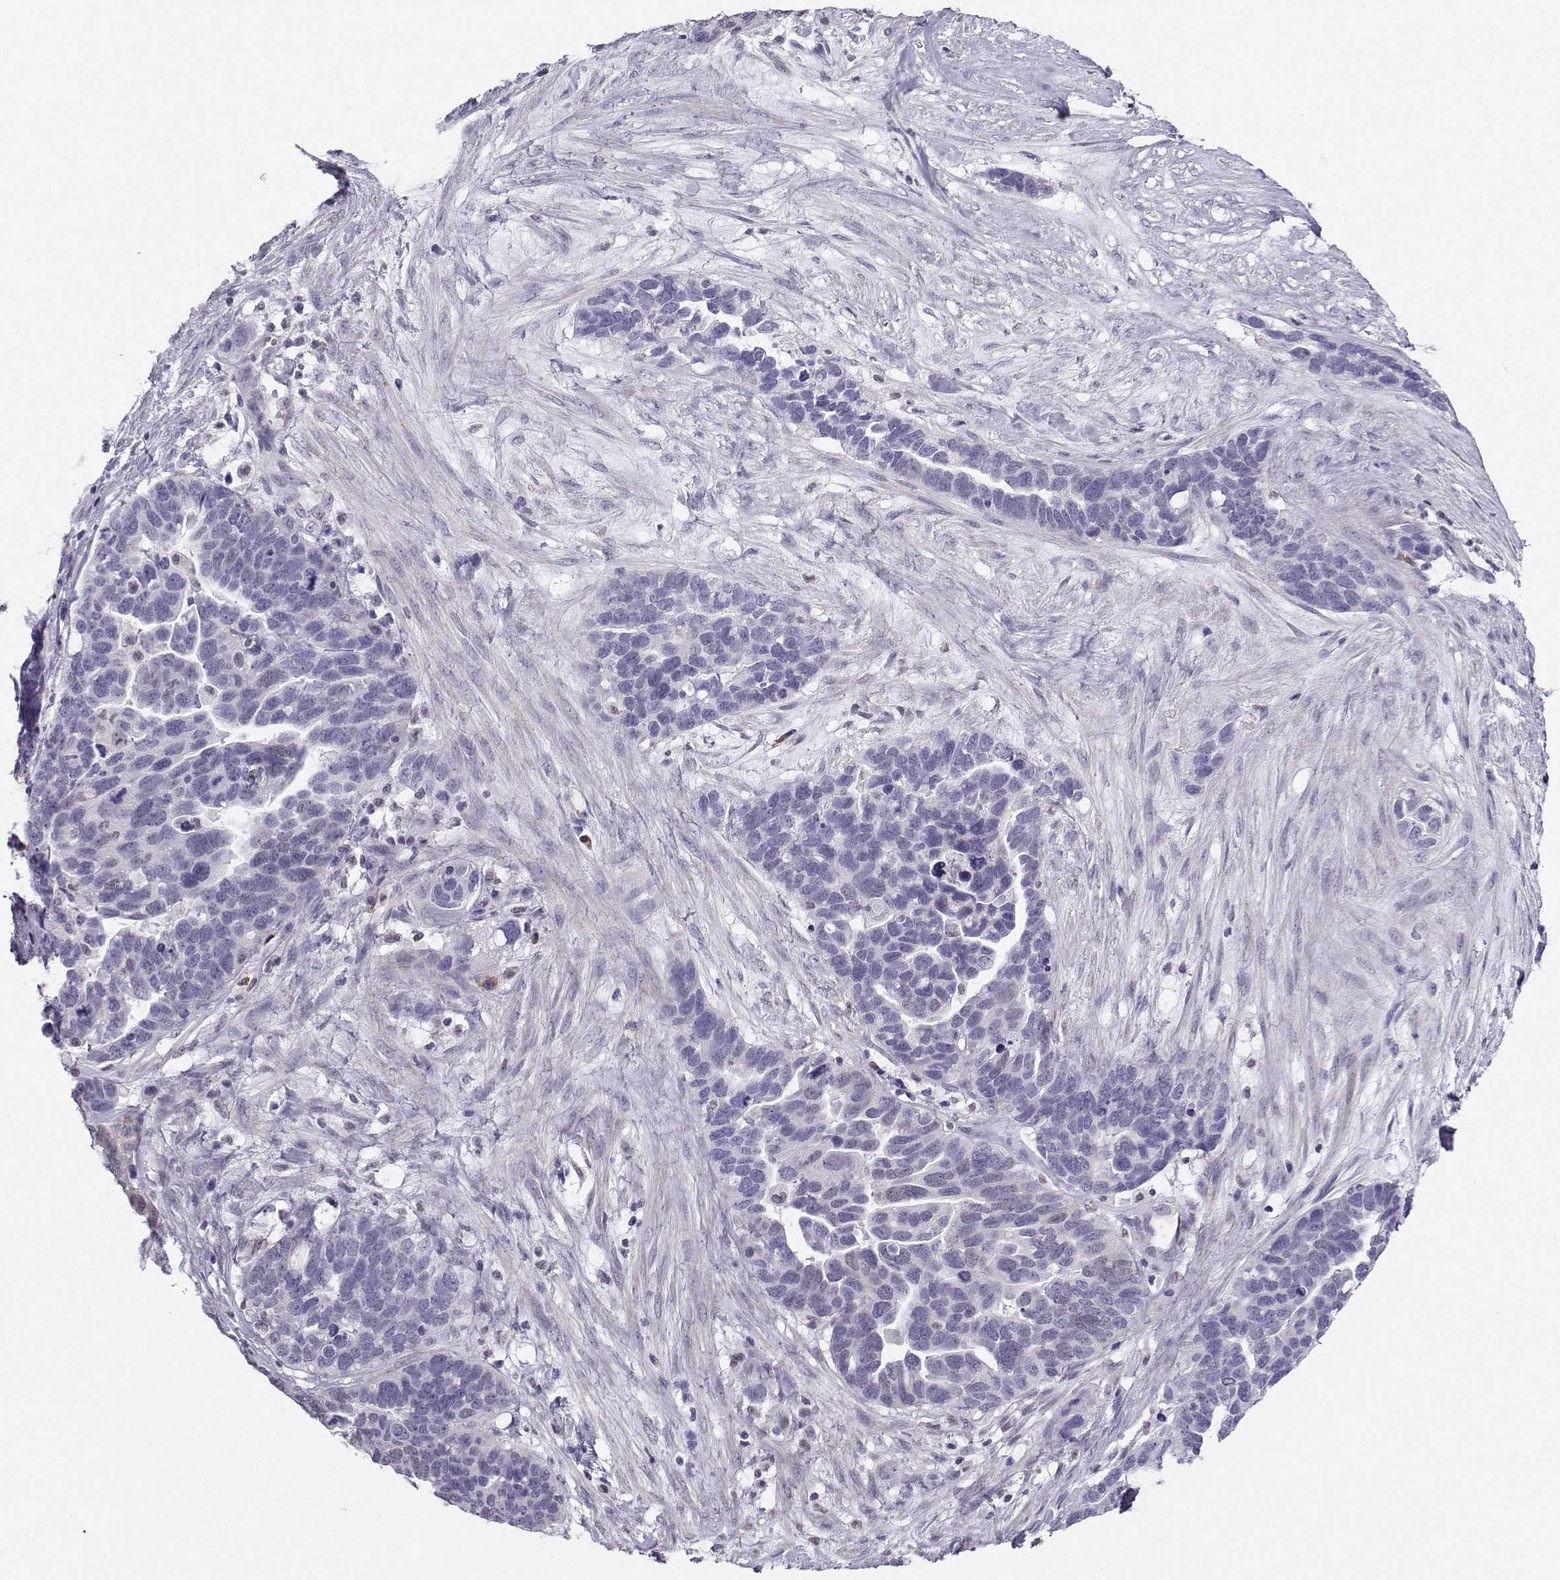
{"staining": {"intensity": "negative", "quantity": "none", "location": "none"}, "tissue": "ovarian cancer", "cell_type": "Tumor cells", "image_type": "cancer", "snomed": [{"axis": "morphology", "description": "Cystadenocarcinoma, serous, NOS"}, {"axis": "topography", "description": "Ovary"}], "caption": "Protein analysis of ovarian serous cystadenocarcinoma exhibits no significant positivity in tumor cells.", "gene": "DCLK3", "patient": {"sex": "female", "age": 54}}